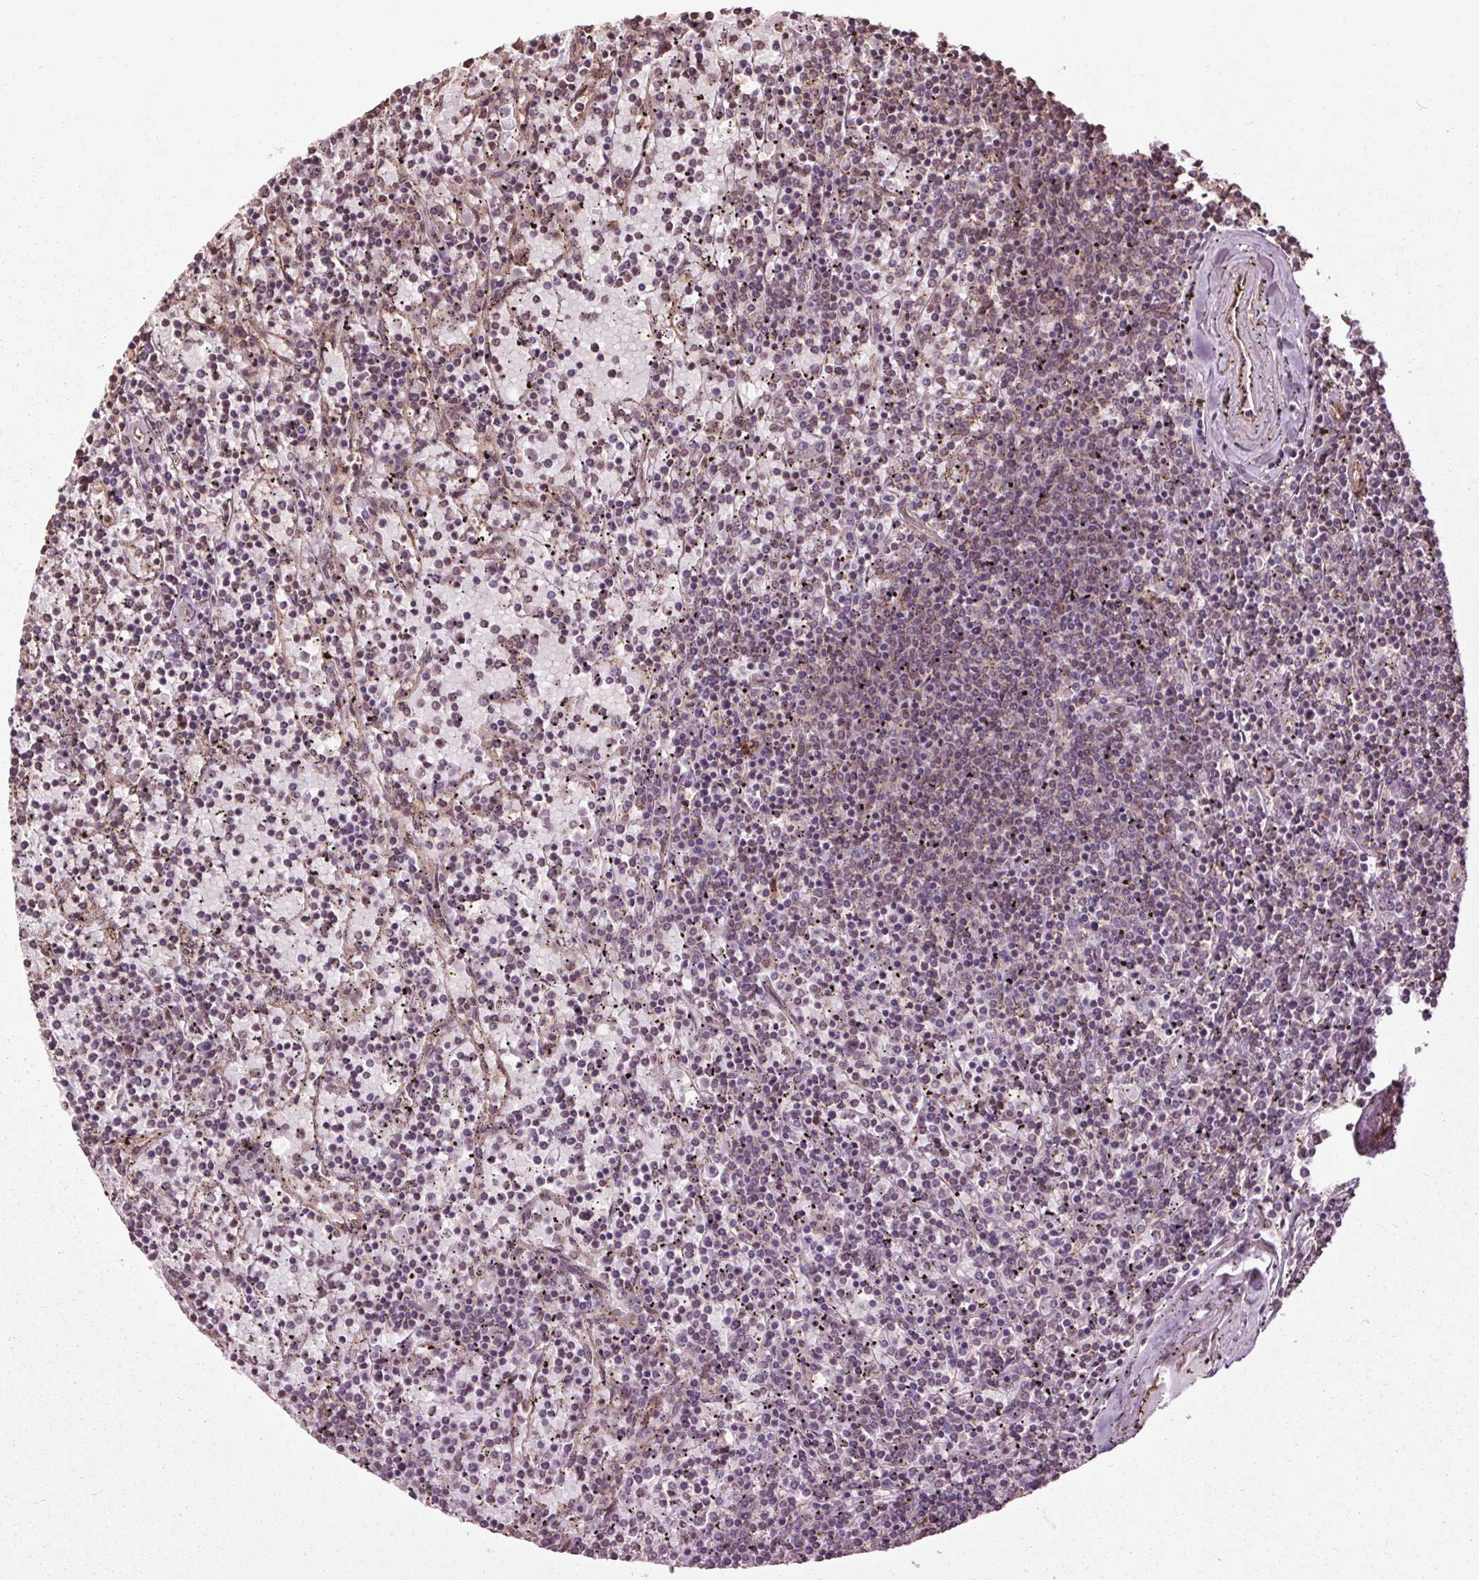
{"staining": {"intensity": "negative", "quantity": "none", "location": "none"}, "tissue": "lymphoma", "cell_type": "Tumor cells", "image_type": "cancer", "snomed": [{"axis": "morphology", "description": "Malignant lymphoma, non-Hodgkin's type, Low grade"}, {"axis": "topography", "description": "Spleen"}], "caption": "The IHC histopathology image has no significant positivity in tumor cells of lymphoma tissue.", "gene": "CEP95", "patient": {"sex": "female", "age": 77}}